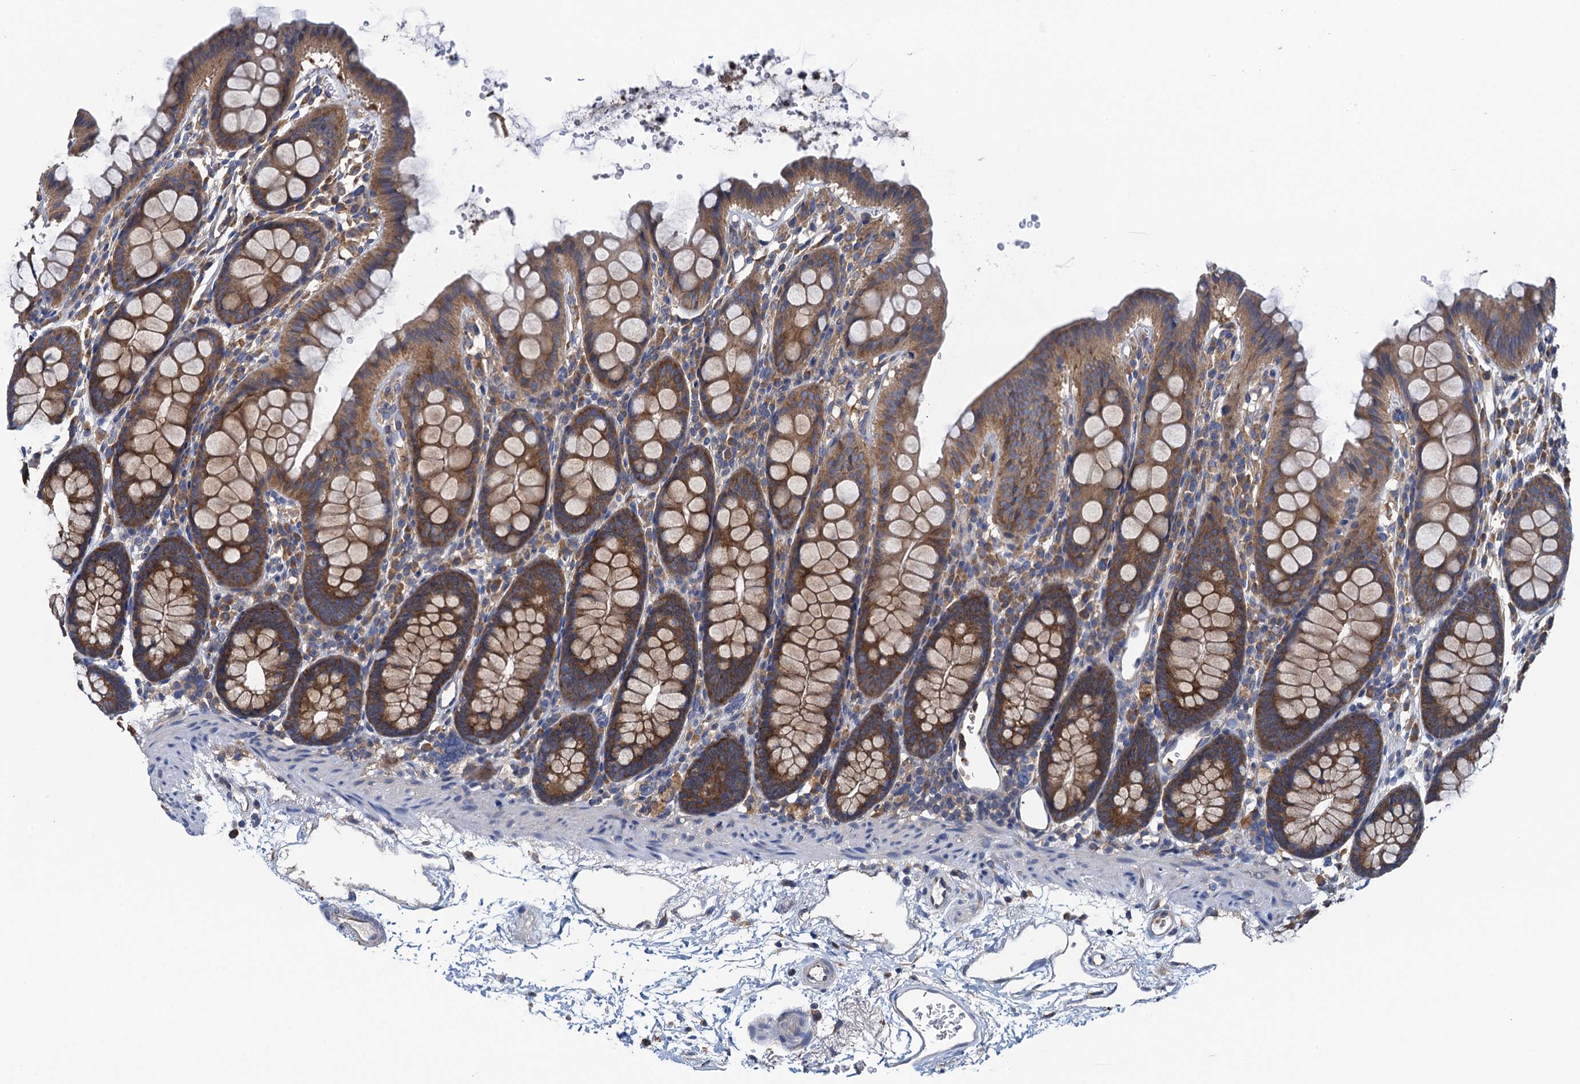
{"staining": {"intensity": "weak", "quantity": ">75%", "location": "cytoplasmic/membranous"}, "tissue": "colon", "cell_type": "Endothelial cells", "image_type": "normal", "snomed": [{"axis": "morphology", "description": "Normal tissue, NOS"}, {"axis": "topography", "description": "Colon"}], "caption": "Weak cytoplasmic/membranous expression is present in about >75% of endothelial cells in normal colon. (brown staining indicates protein expression, while blue staining denotes nuclei).", "gene": "ADCY9", "patient": {"sex": "male", "age": 75}}